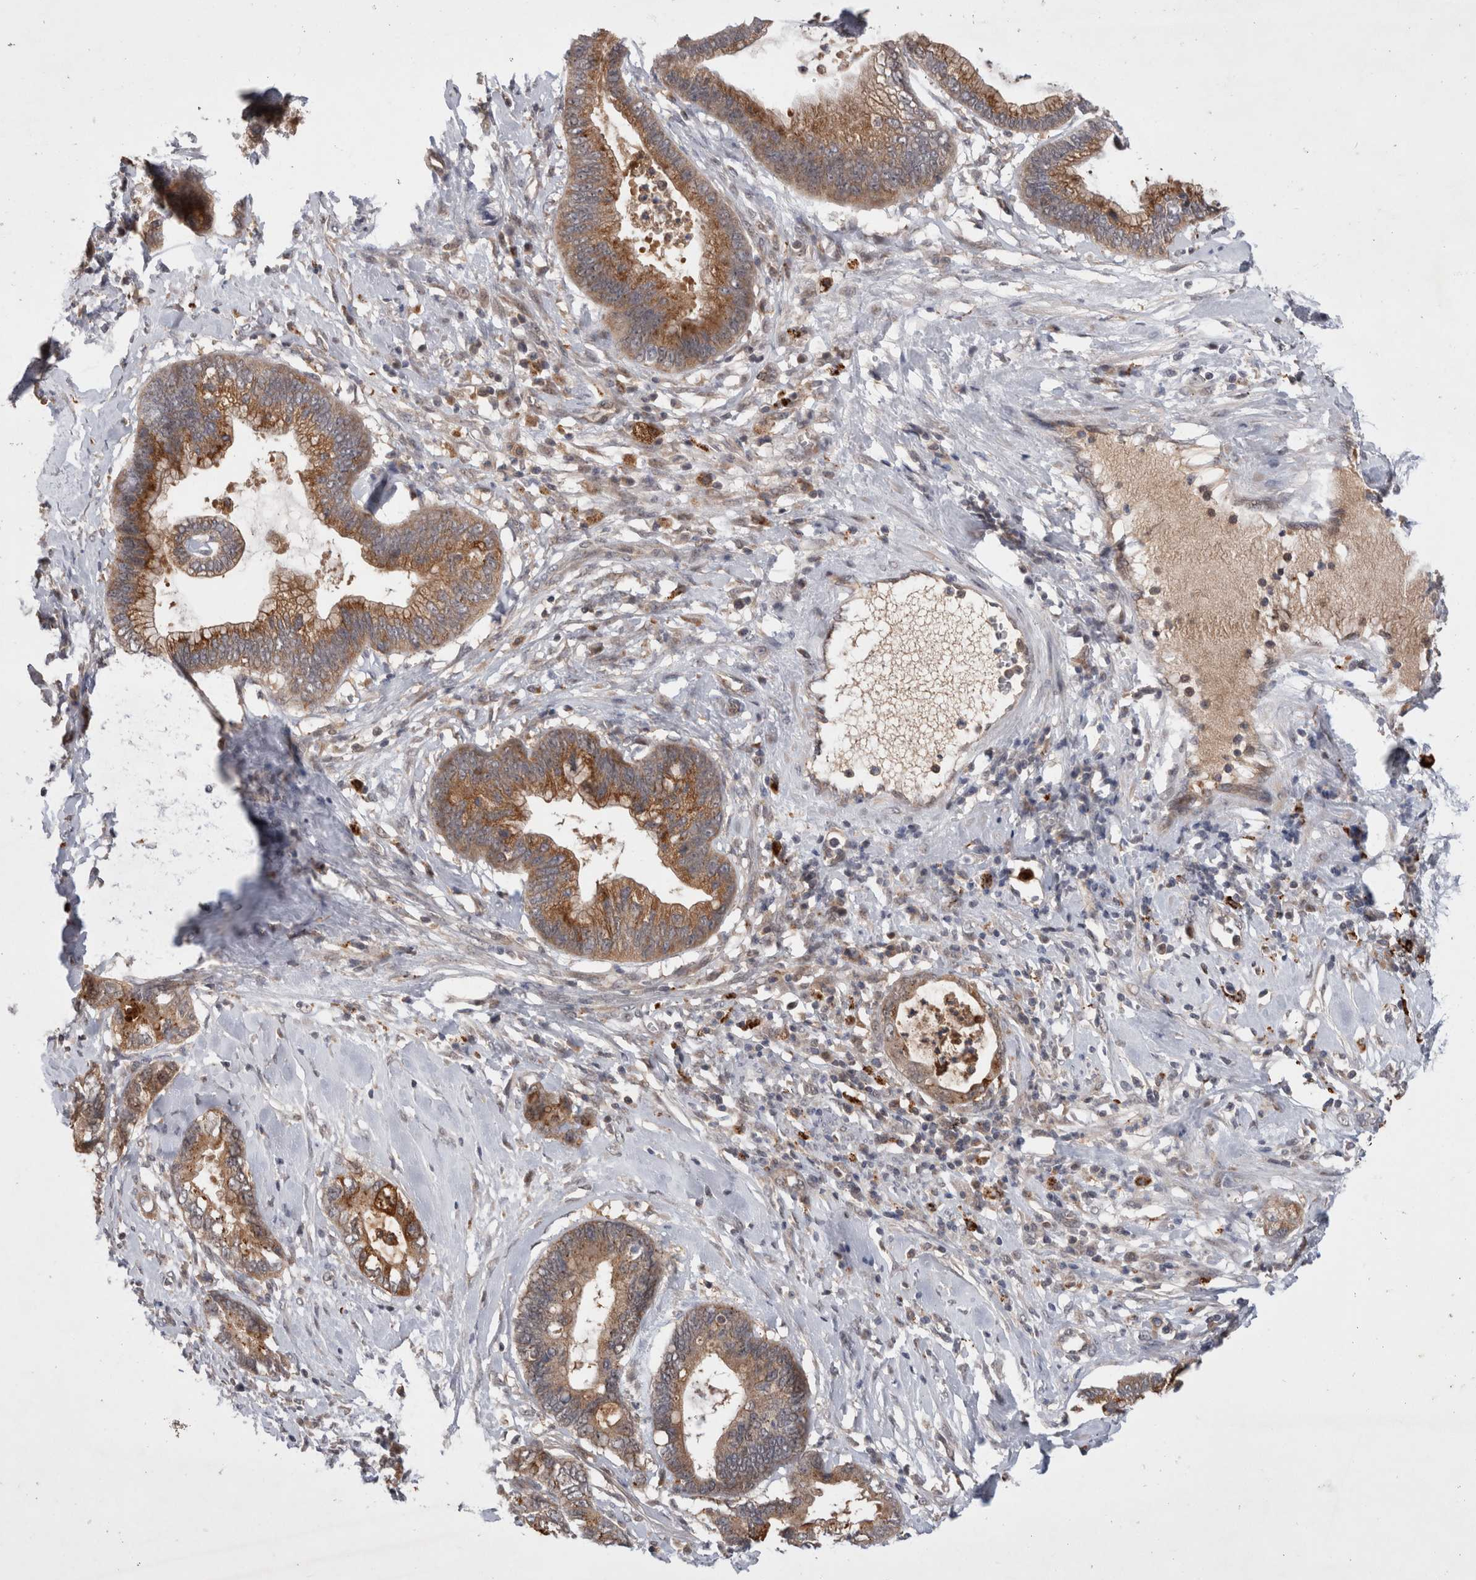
{"staining": {"intensity": "moderate", "quantity": ">75%", "location": "cytoplasmic/membranous"}, "tissue": "cervical cancer", "cell_type": "Tumor cells", "image_type": "cancer", "snomed": [{"axis": "morphology", "description": "Adenocarcinoma, NOS"}, {"axis": "topography", "description": "Cervix"}], "caption": "A photomicrograph of adenocarcinoma (cervical) stained for a protein displays moderate cytoplasmic/membranous brown staining in tumor cells. The protein of interest is stained brown, and the nuclei are stained in blue (DAB IHC with brightfield microscopy, high magnification).", "gene": "MRPL37", "patient": {"sex": "female", "age": 44}}